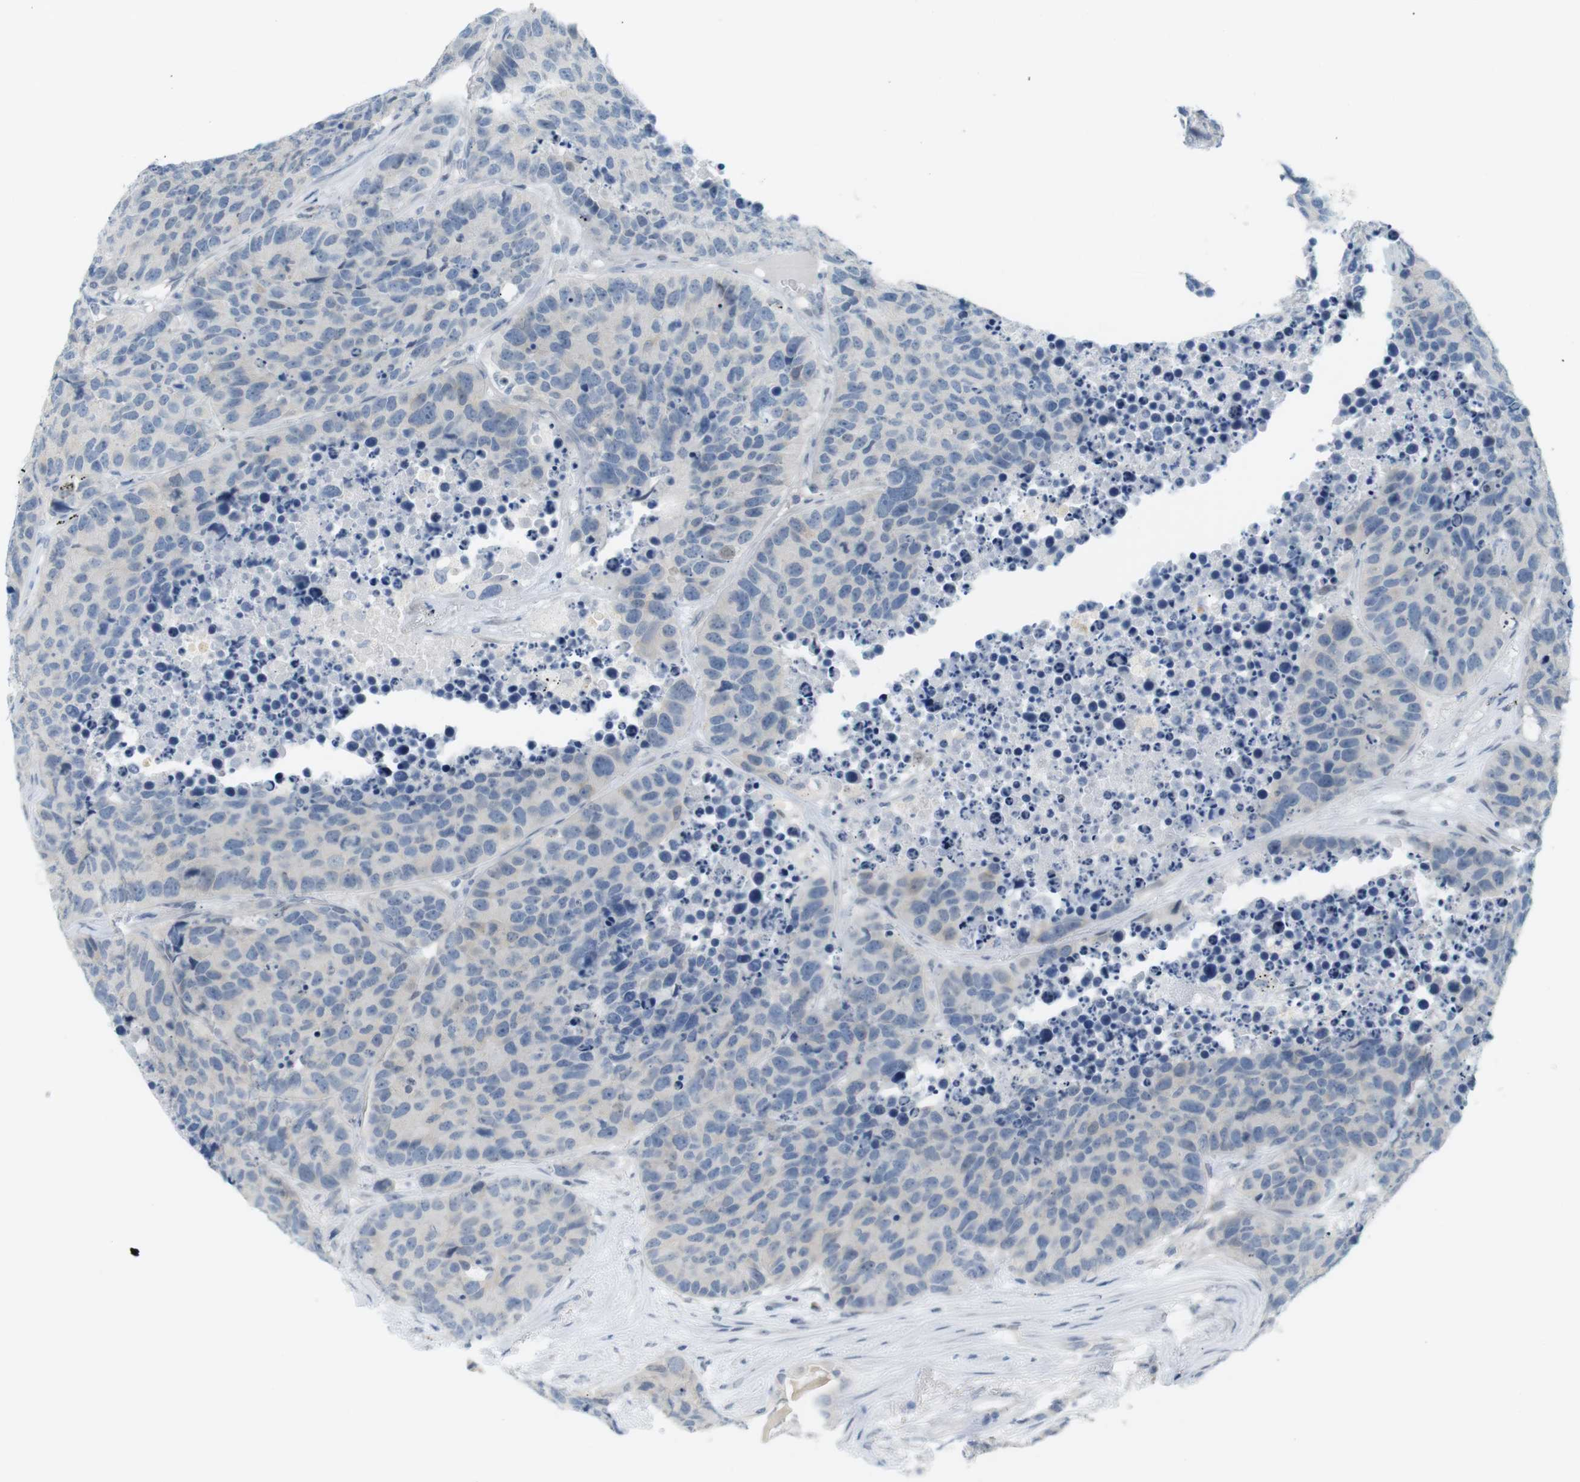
{"staining": {"intensity": "negative", "quantity": "none", "location": "none"}, "tissue": "carcinoid", "cell_type": "Tumor cells", "image_type": "cancer", "snomed": [{"axis": "morphology", "description": "Carcinoid, malignant, NOS"}, {"axis": "topography", "description": "Lung"}], "caption": "Carcinoid (malignant) stained for a protein using immunohistochemistry demonstrates no expression tumor cells.", "gene": "CREB3L2", "patient": {"sex": "male", "age": 60}}